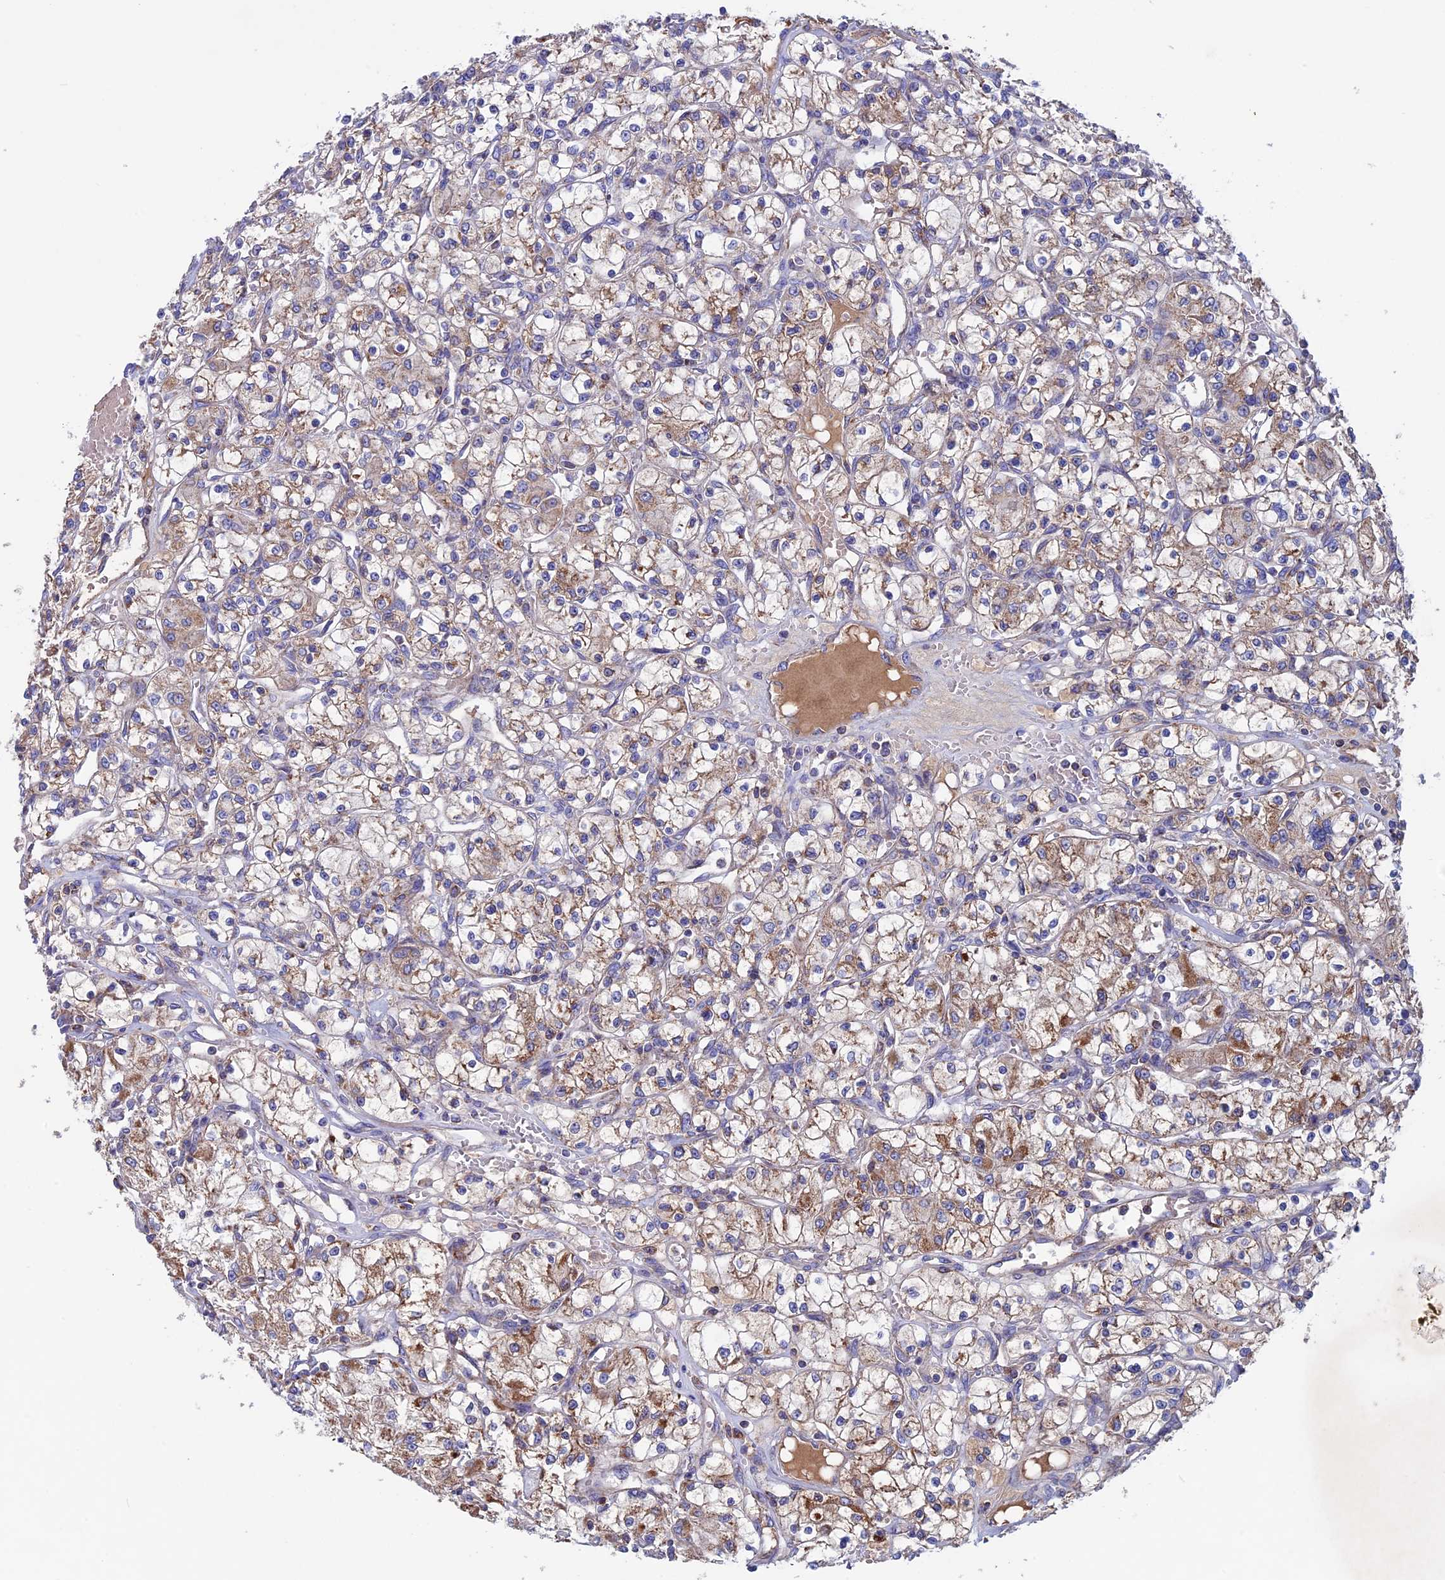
{"staining": {"intensity": "moderate", "quantity": ">75%", "location": "cytoplasmic/membranous"}, "tissue": "renal cancer", "cell_type": "Tumor cells", "image_type": "cancer", "snomed": [{"axis": "morphology", "description": "Adenocarcinoma, NOS"}, {"axis": "topography", "description": "Kidney"}], "caption": "An image of renal cancer (adenocarcinoma) stained for a protein displays moderate cytoplasmic/membranous brown staining in tumor cells.", "gene": "SLC15A5", "patient": {"sex": "female", "age": 59}}